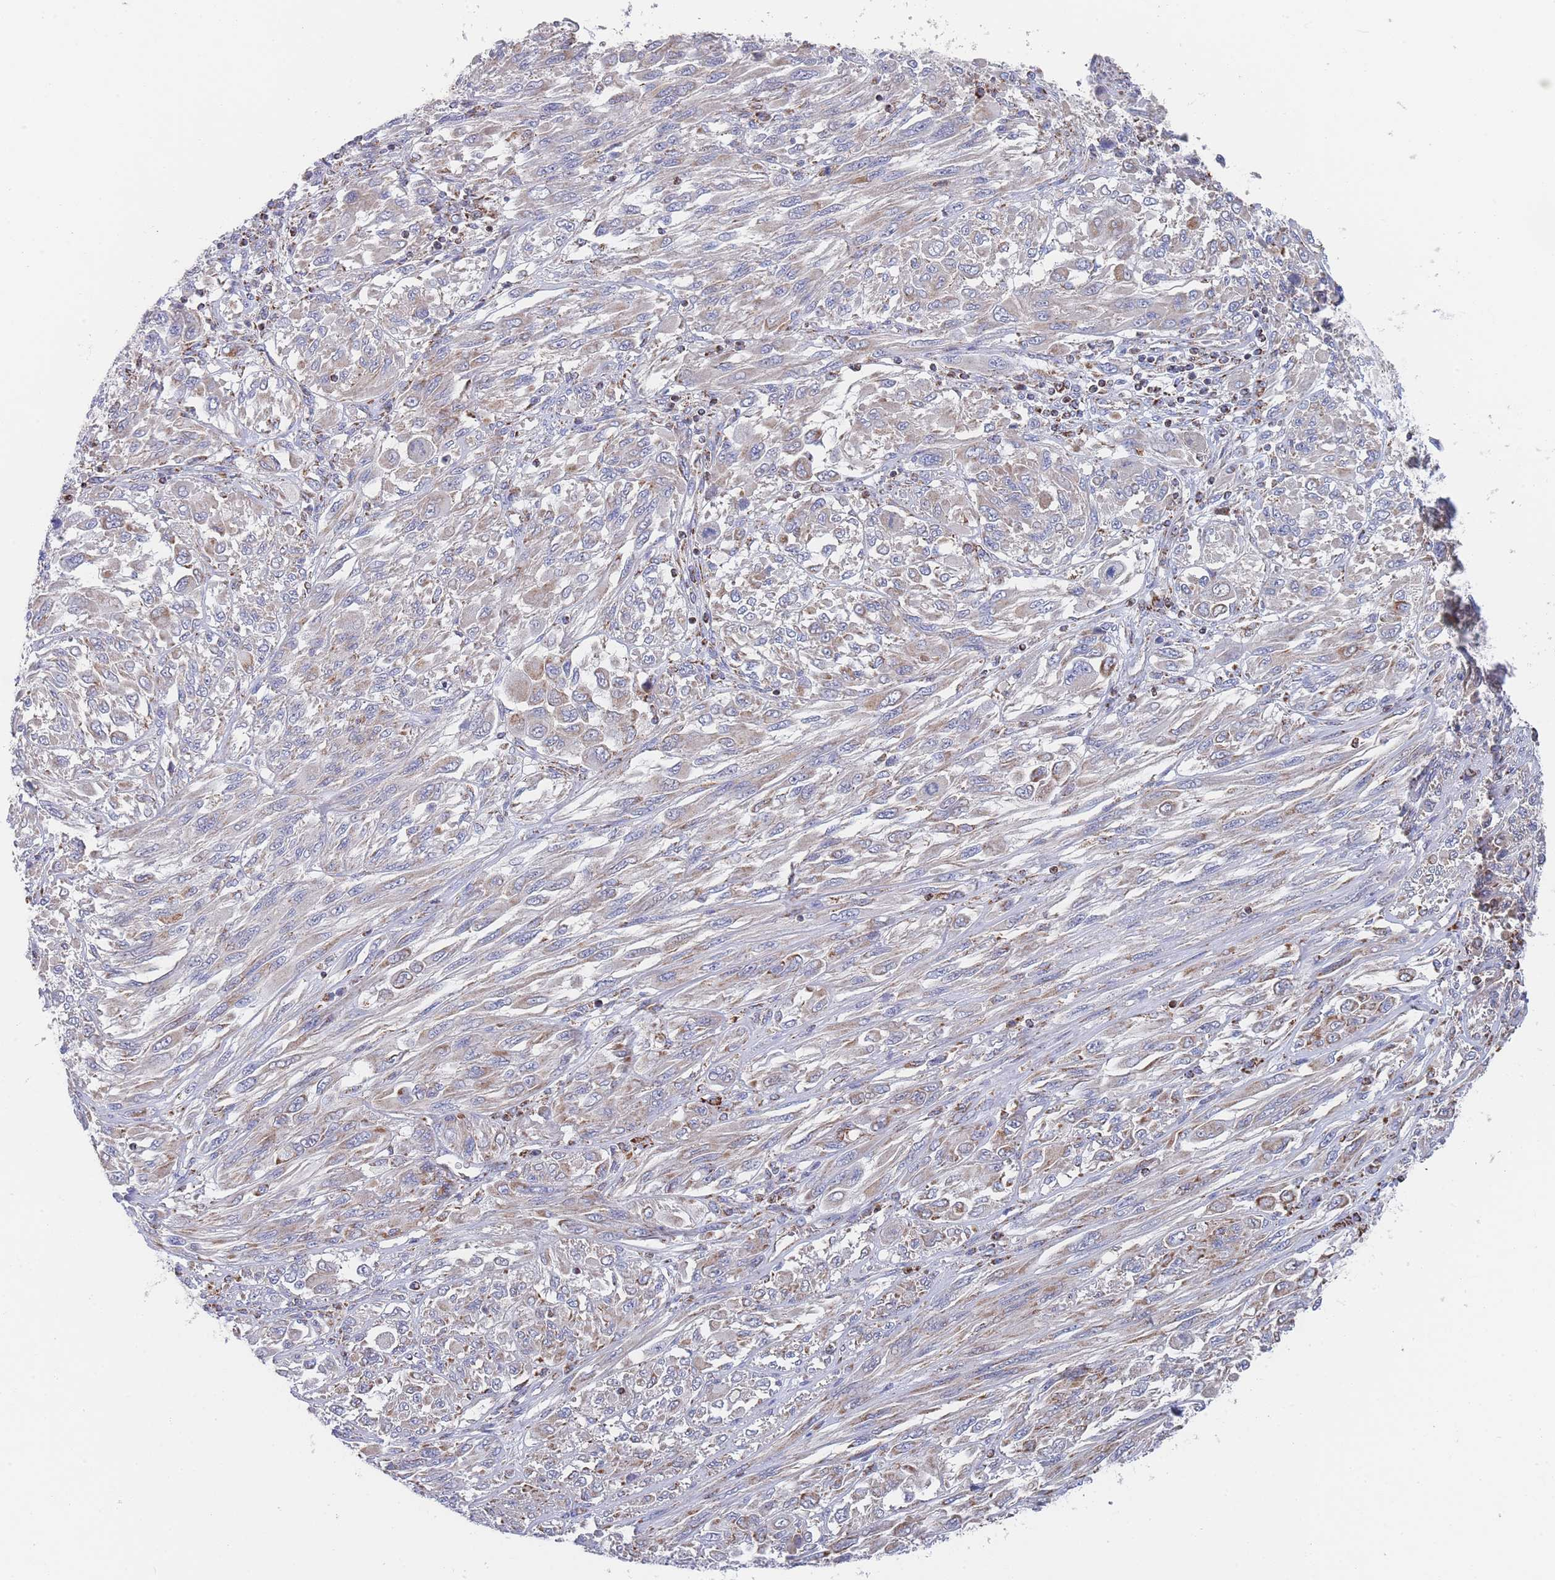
{"staining": {"intensity": "weak", "quantity": "25%-75%", "location": "cytoplasmic/membranous"}, "tissue": "melanoma", "cell_type": "Tumor cells", "image_type": "cancer", "snomed": [{"axis": "morphology", "description": "Malignant melanoma, NOS"}, {"axis": "topography", "description": "Skin"}], "caption": "Protein staining of melanoma tissue displays weak cytoplasmic/membranous positivity in about 25%-75% of tumor cells.", "gene": "IKZF4", "patient": {"sex": "female", "age": 91}}